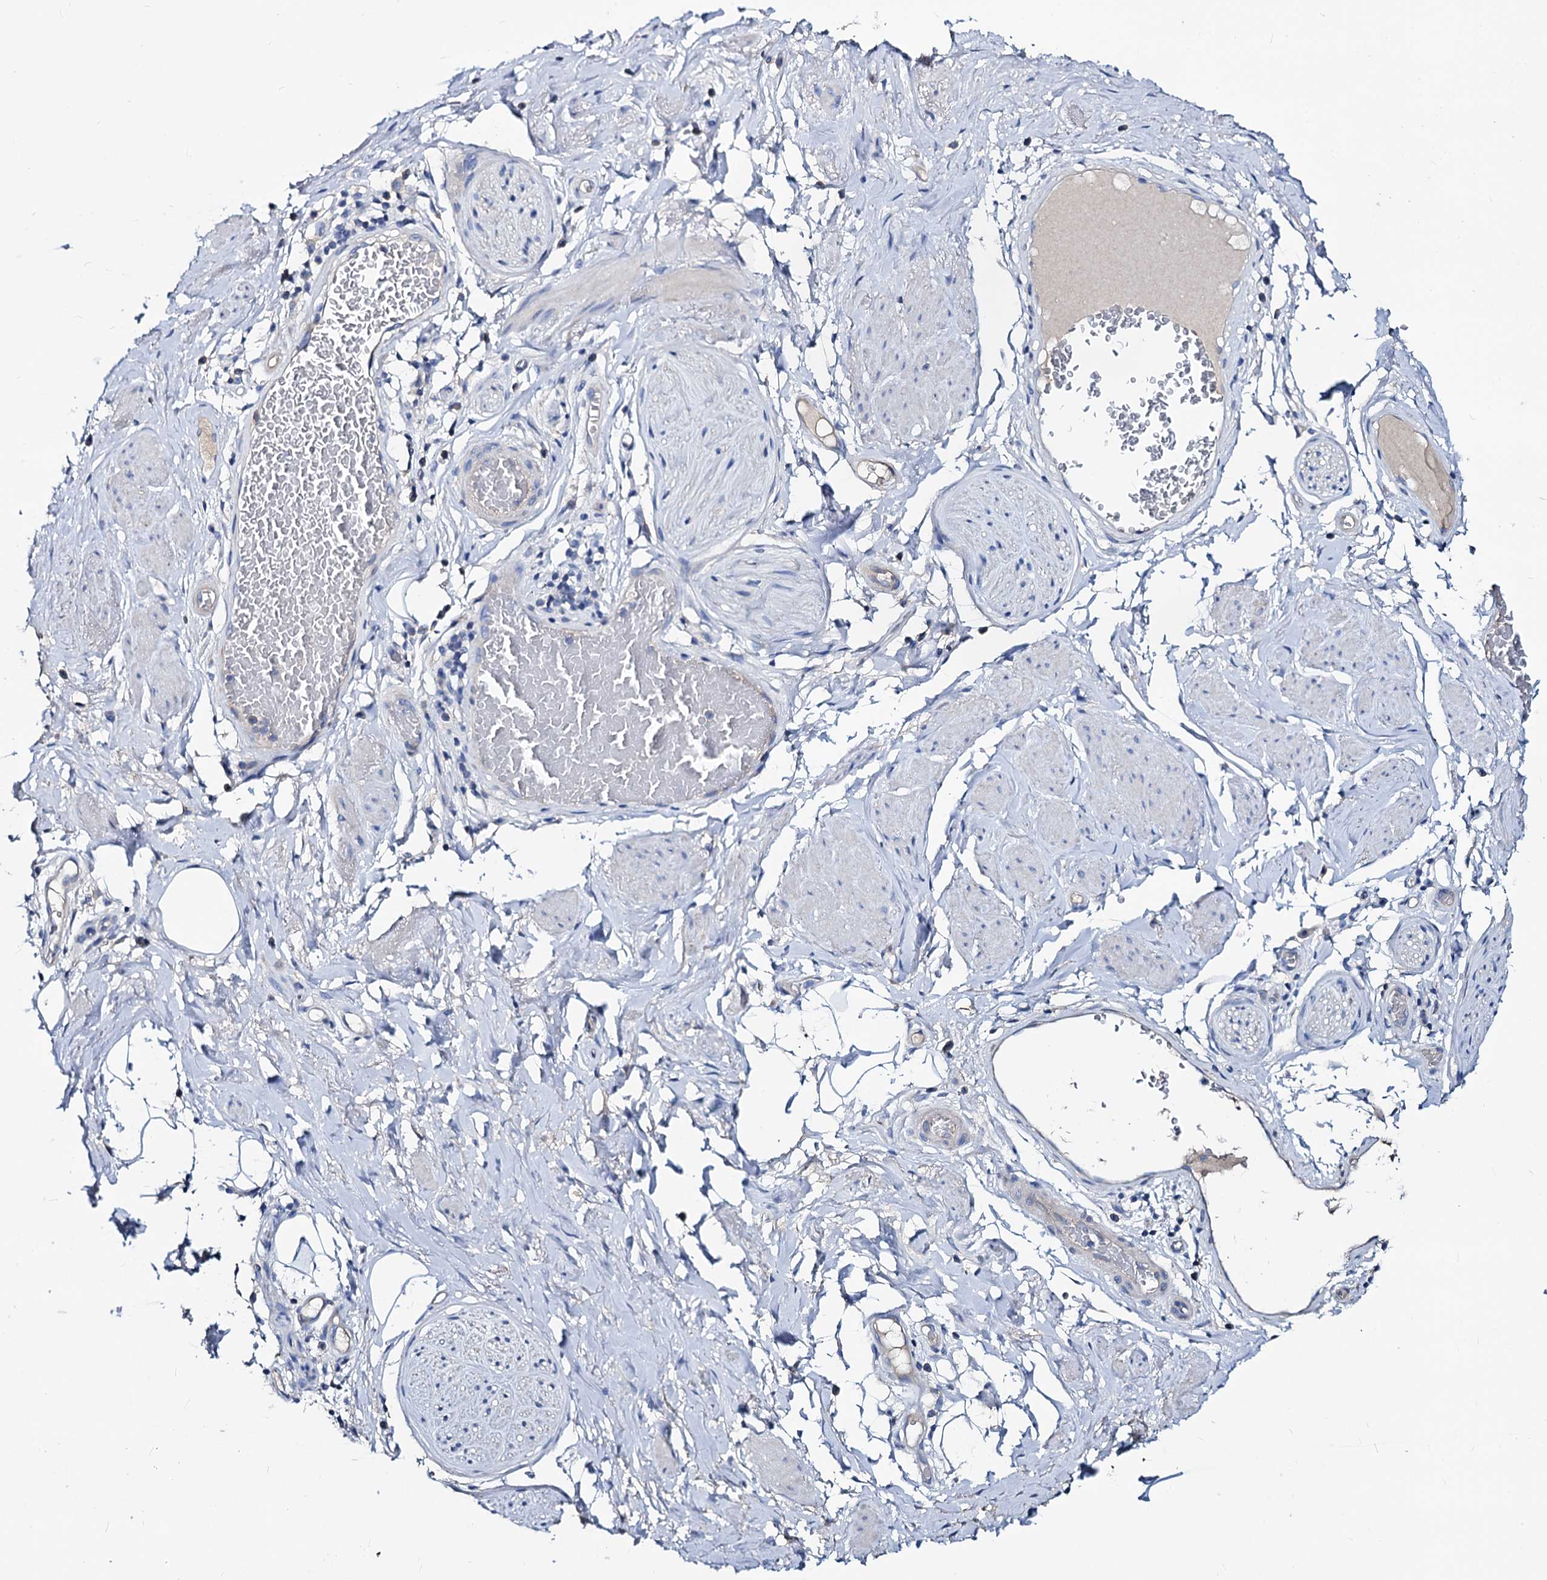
{"staining": {"intensity": "negative", "quantity": "none", "location": "none"}, "tissue": "adipose tissue", "cell_type": "Adipocytes", "image_type": "normal", "snomed": [{"axis": "morphology", "description": "Normal tissue, NOS"}, {"axis": "morphology", "description": "Adenocarcinoma, NOS"}, {"axis": "topography", "description": "Rectum"}, {"axis": "topography", "description": "Vagina"}, {"axis": "topography", "description": "Peripheral nerve tissue"}], "caption": "IHC micrograph of benign human adipose tissue stained for a protein (brown), which exhibits no staining in adipocytes.", "gene": "DYDC2", "patient": {"sex": "female", "age": 71}}